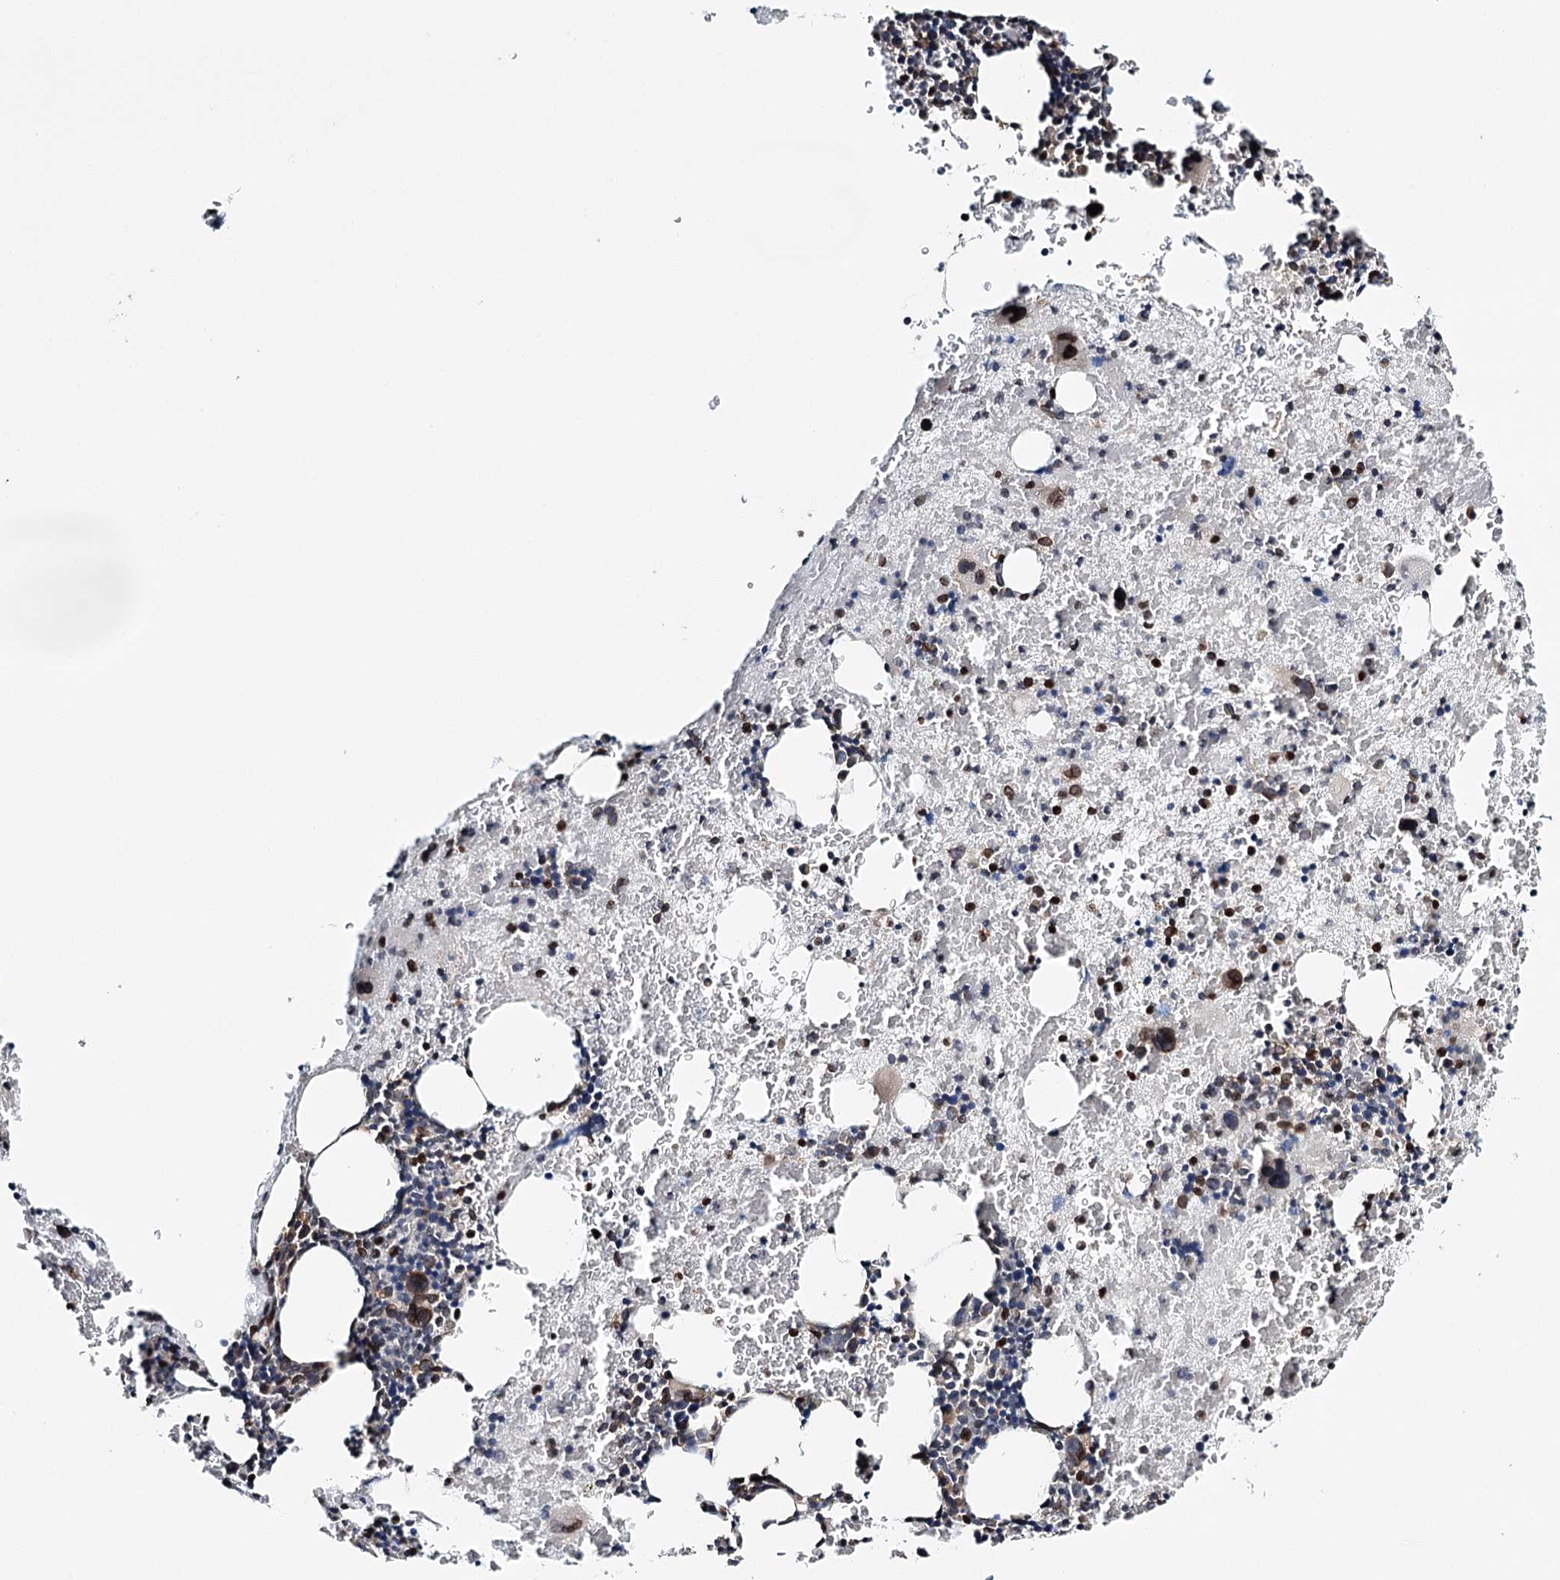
{"staining": {"intensity": "weak", "quantity": "<25%", "location": "cytoplasmic/membranous"}, "tissue": "bone marrow", "cell_type": "Hematopoietic cells", "image_type": "normal", "snomed": [{"axis": "morphology", "description": "Normal tissue, NOS"}, {"axis": "topography", "description": "Bone marrow"}], "caption": "This is a histopathology image of immunohistochemistry (IHC) staining of unremarkable bone marrow, which shows no expression in hematopoietic cells. The staining is performed using DAB brown chromogen with nuclei counter-stained in using hematoxylin.", "gene": "CFAP46", "patient": {"sex": "male", "age": 36}}